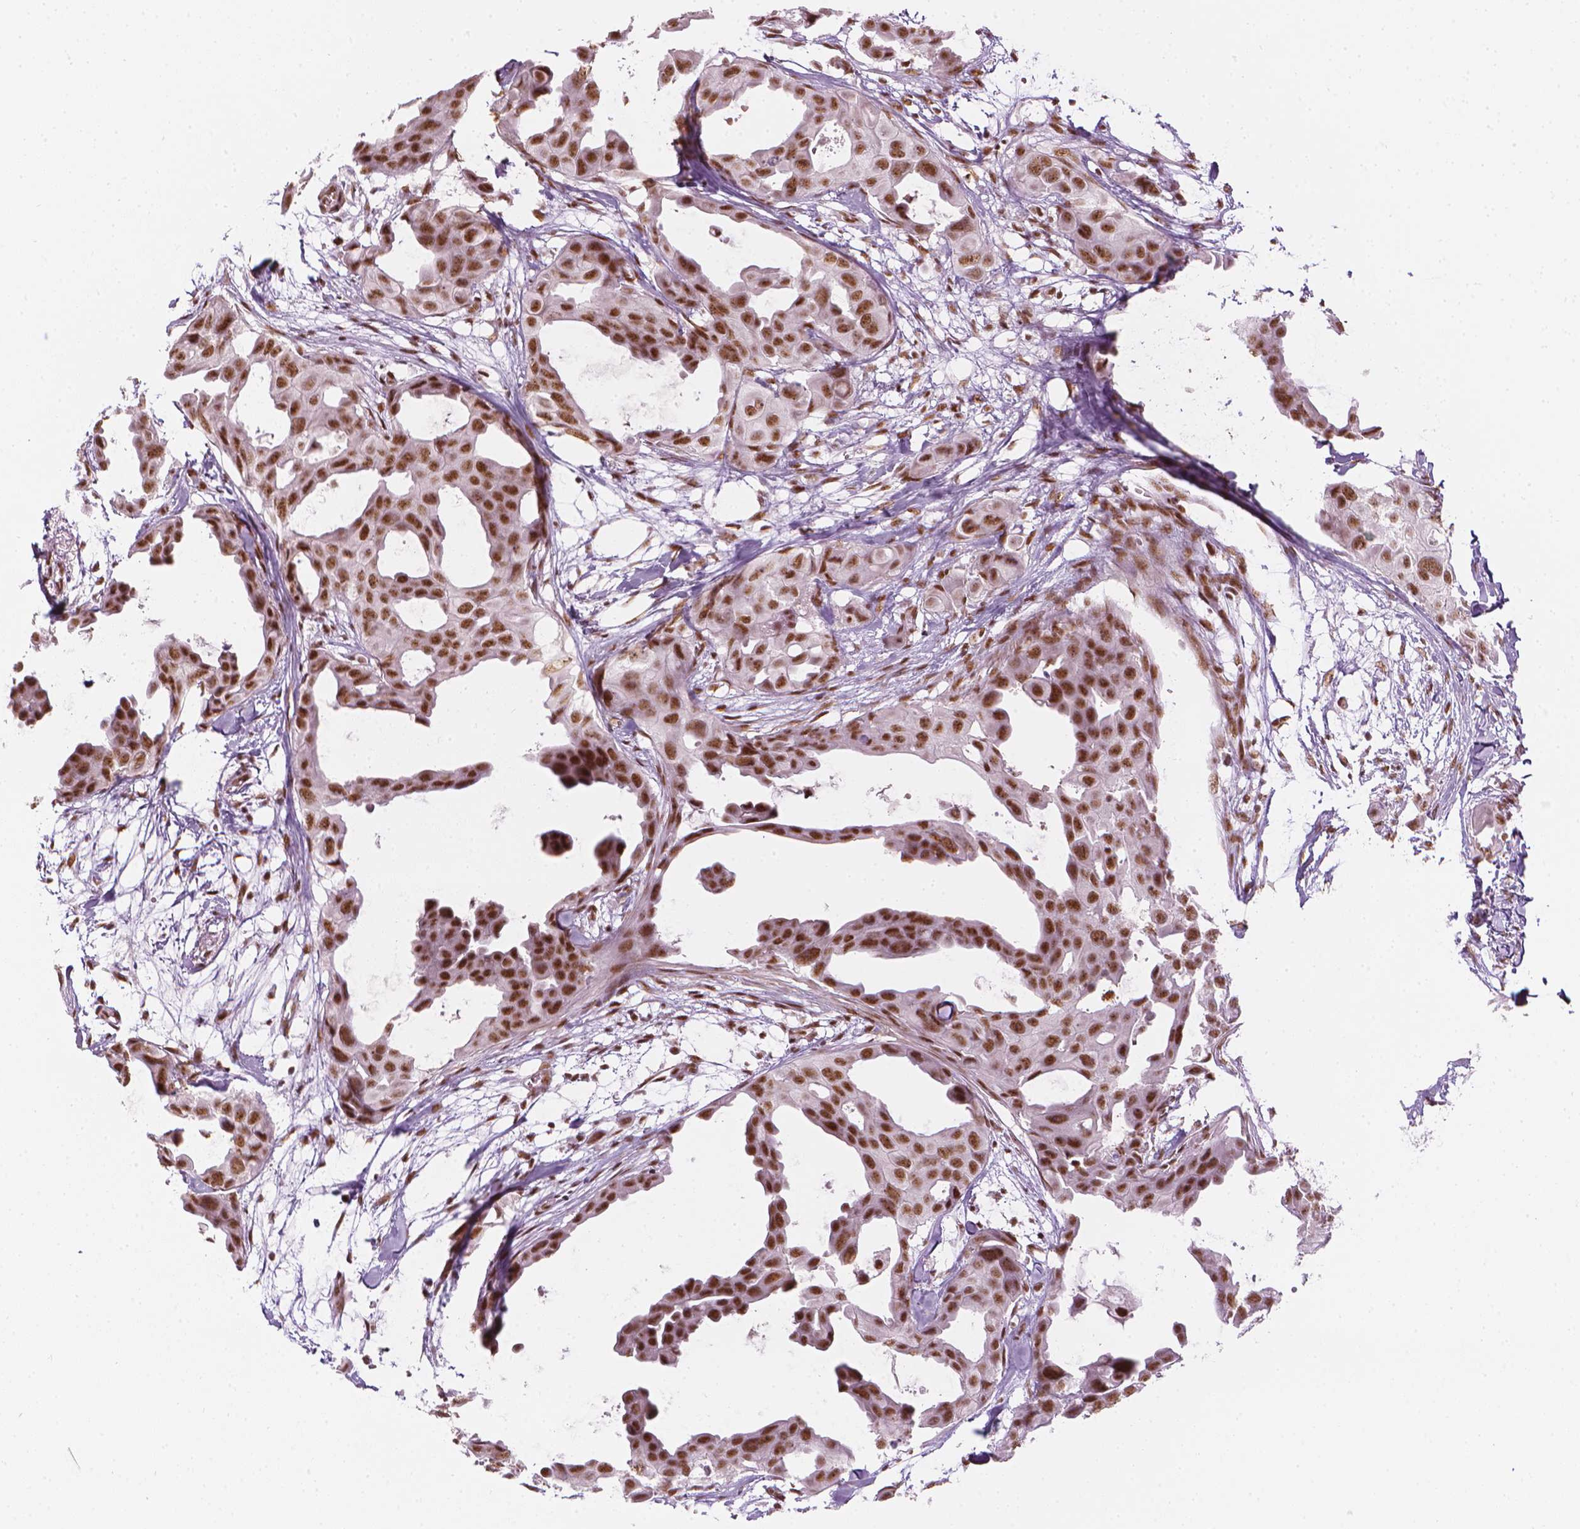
{"staining": {"intensity": "moderate", "quantity": ">75%", "location": "nuclear"}, "tissue": "breast cancer", "cell_type": "Tumor cells", "image_type": "cancer", "snomed": [{"axis": "morphology", "description": "Duct carcinoma"}, {"axis": "topography", "description": "Breast"}], "caption": "Breast cancer (invasive ductal carcinoma) tissue demonstrates moderate nuclear positivity in about >75% of tumor cells", "gene": "ELF2", "patient": {"sex": "female", "age": 38}}